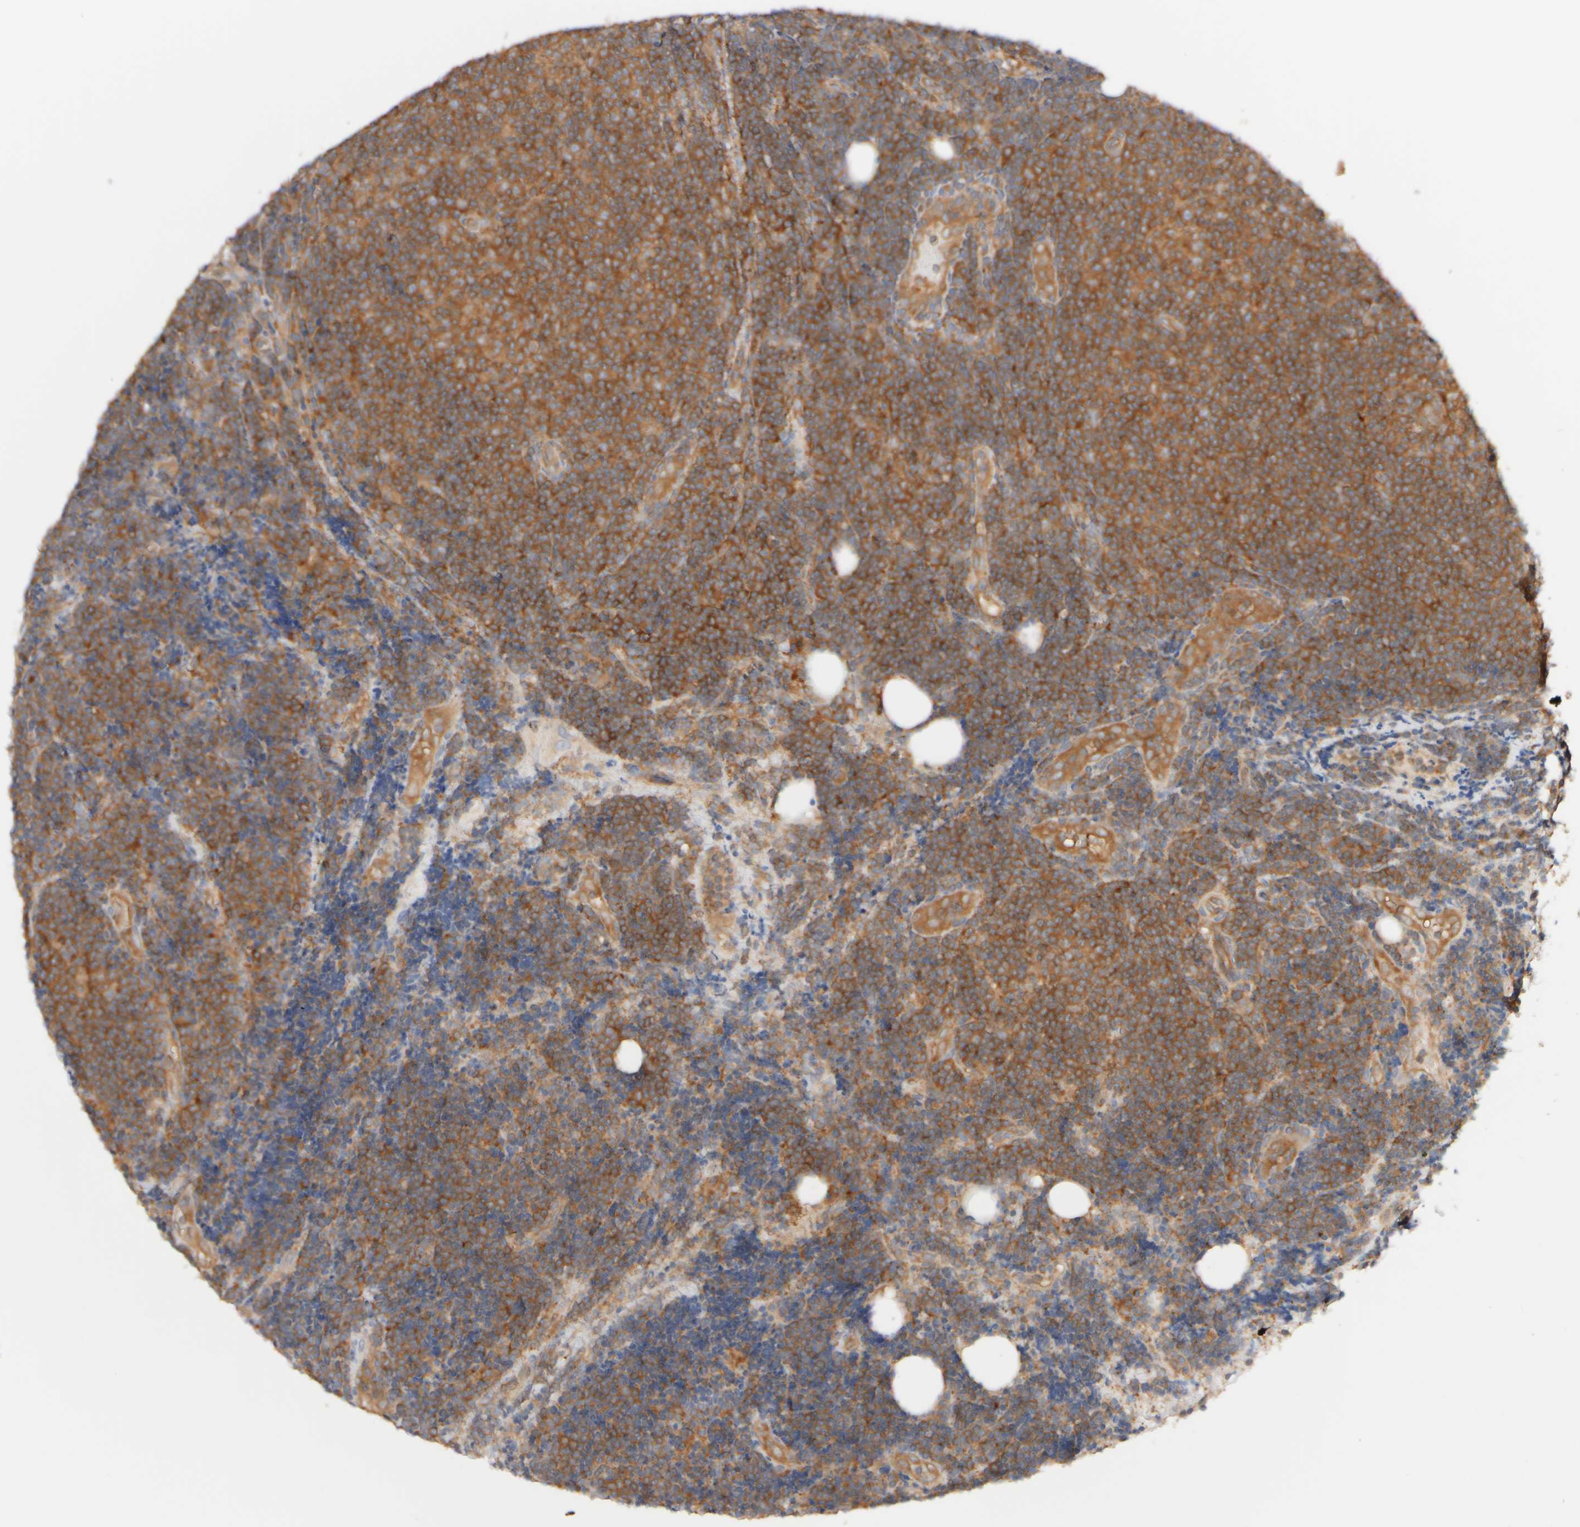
{"staining": {"intensity": "strong", "quantity": ">75%", "location": "cytoplasmic/membranous"}, "tissue": "lymphoma", "cell_type": "Tumor cells", "image_type": "cancer", "snomed": [{"axis": "morphology", "description": "Malignant lymphoma, non-Hodgkin's type, Low grade"}, {"axis": "topography", "description": "Lymph node"}], "caption": "Immunohistochemical staining of lymphoma shows high levels of strong cytoplasmic/membranous protein staining in about >75% of tumor cells.", "gene": "RABEP1", "patient": {"sex": "male", "age": 83}}